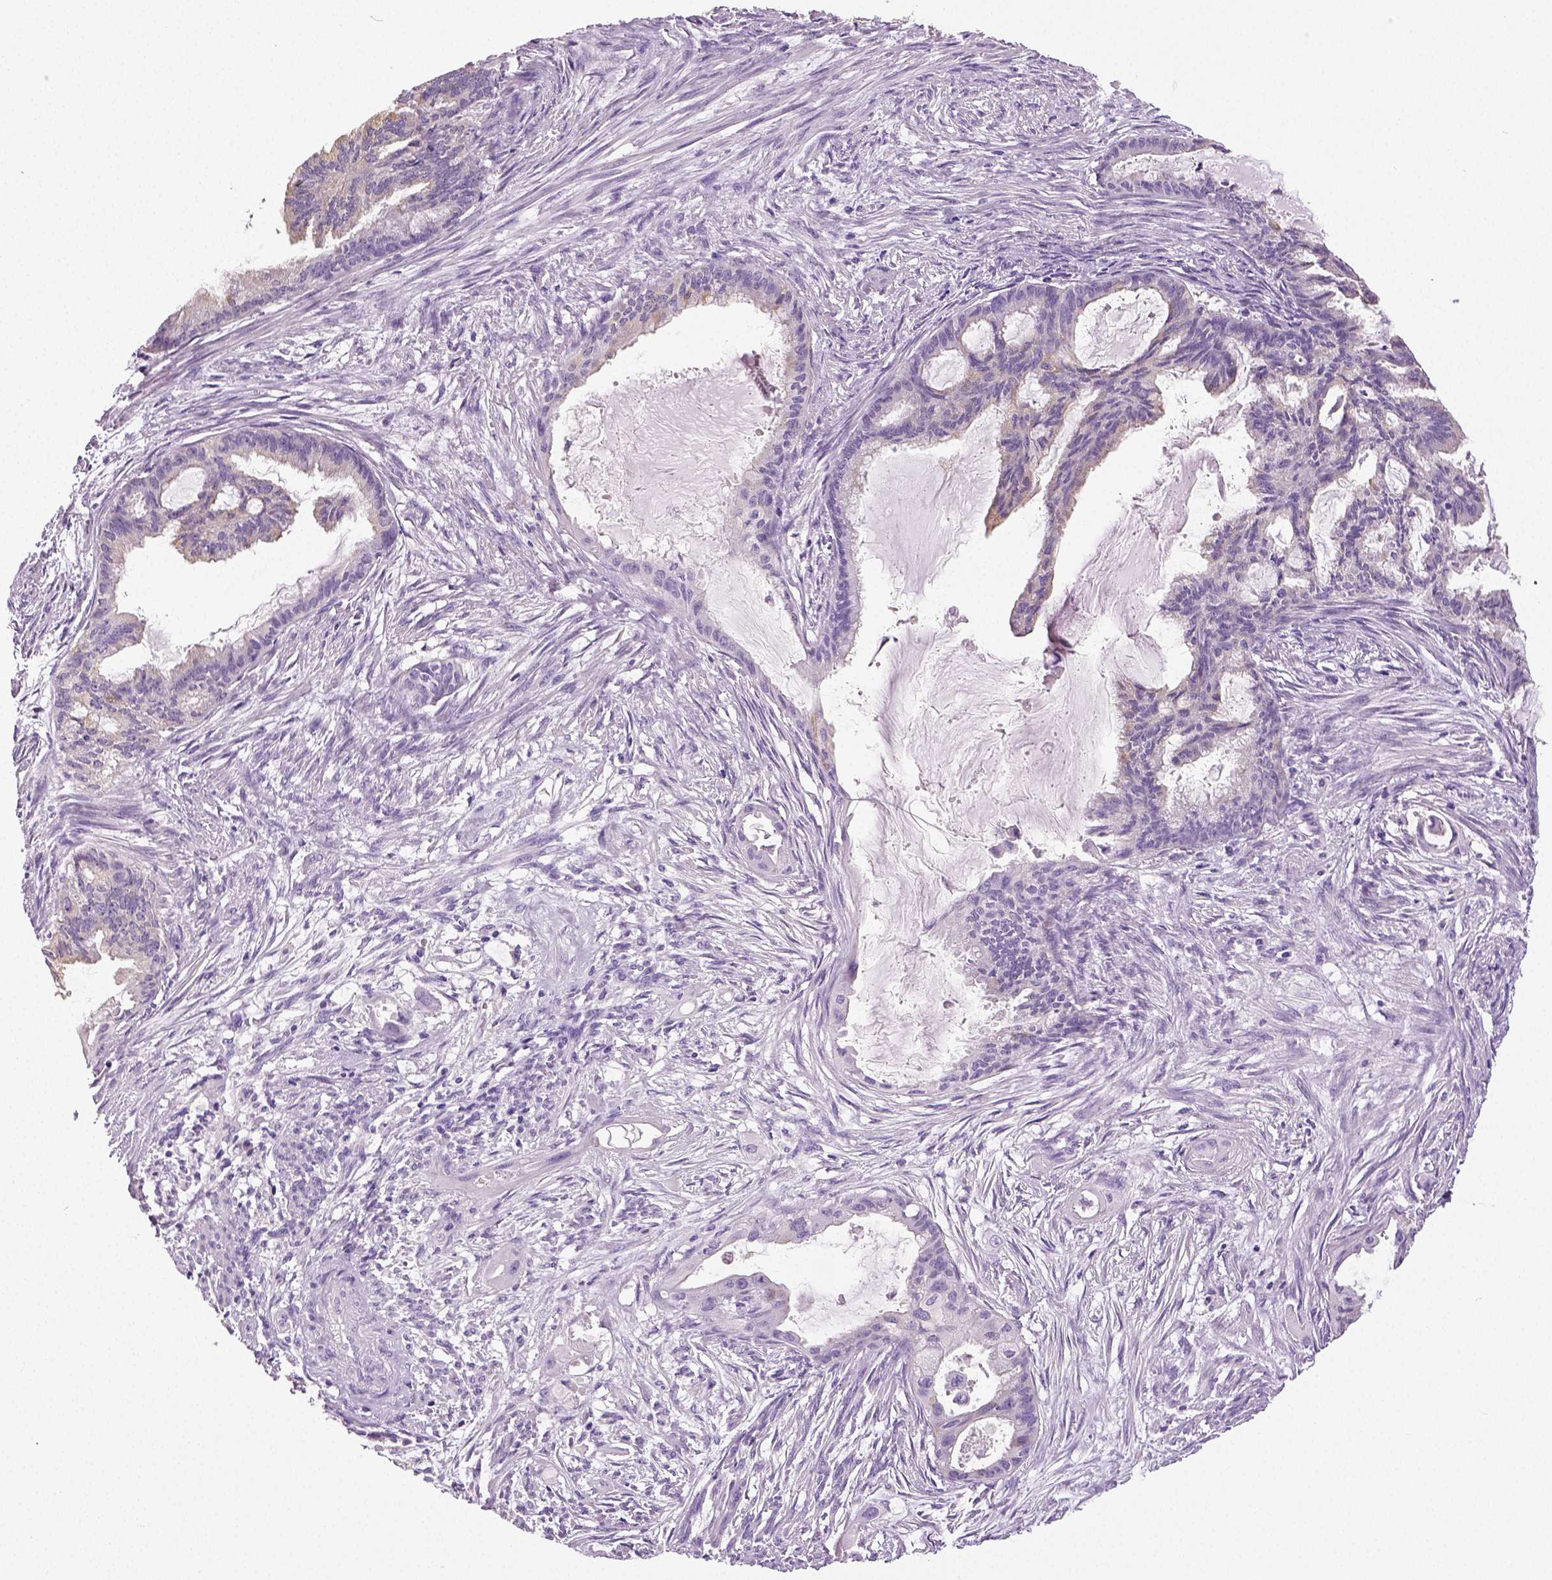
{"staining": {"intensity": "negative", "quantity": "none", "location": "none"}, "tissue": "endometrial cancer", "cell_type": "Tumor cells", "image_type": "cancer", "snomed": [{"axis": "morphology", "description": "Adenocarcinoma, NOS"}, {"axis": "topography", "description": "Endometrium"}], "caption": "Immunohistochemistry photomicrograph of neoplastic tissue: human endometrial adenocarcinoma stained with DAB (3,3'-diaminobenzidine) reveals no significant protein positivity in tumor cells.", "gene": "NECAB2", "patient": {"sex": "female", "age": 86}}